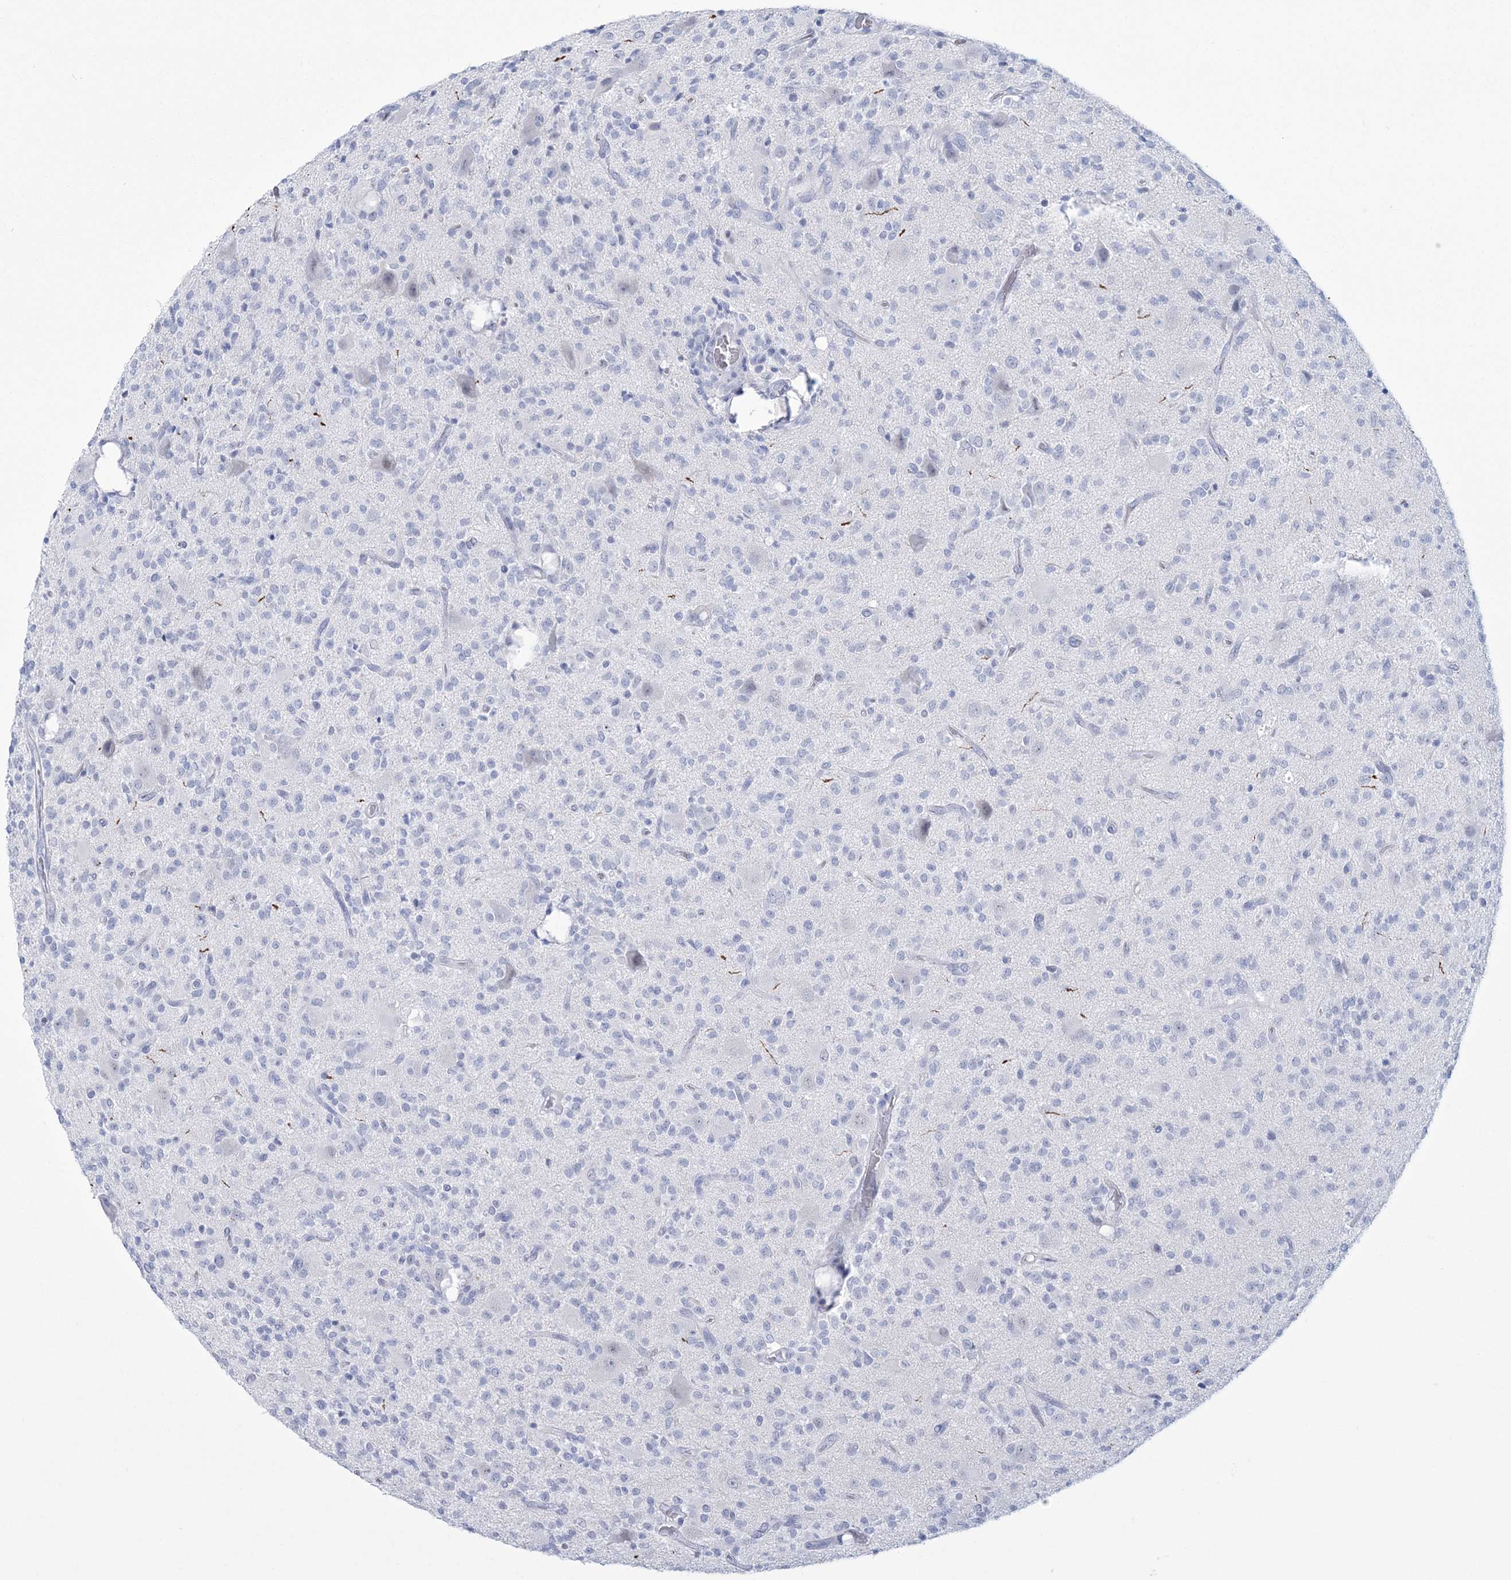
{"staining": {"intensity": "negative", "quantity": "none", "location": "none"}, "tissue": "glioma", "cell_type": "Tumor cells", "image_type": "cancer", "snomed": [{"axis": "morphology", "description": "Glioma, malignant, High grade"}, {"axis": "topography", "description": "Brain"}], "caption": "Malignant glioma (high-grade) was stained to show a protein in brown. There is no significant expression in tumor cells.", "gene": "DPCD", "patient": {"sex": "male", "age": 34}}